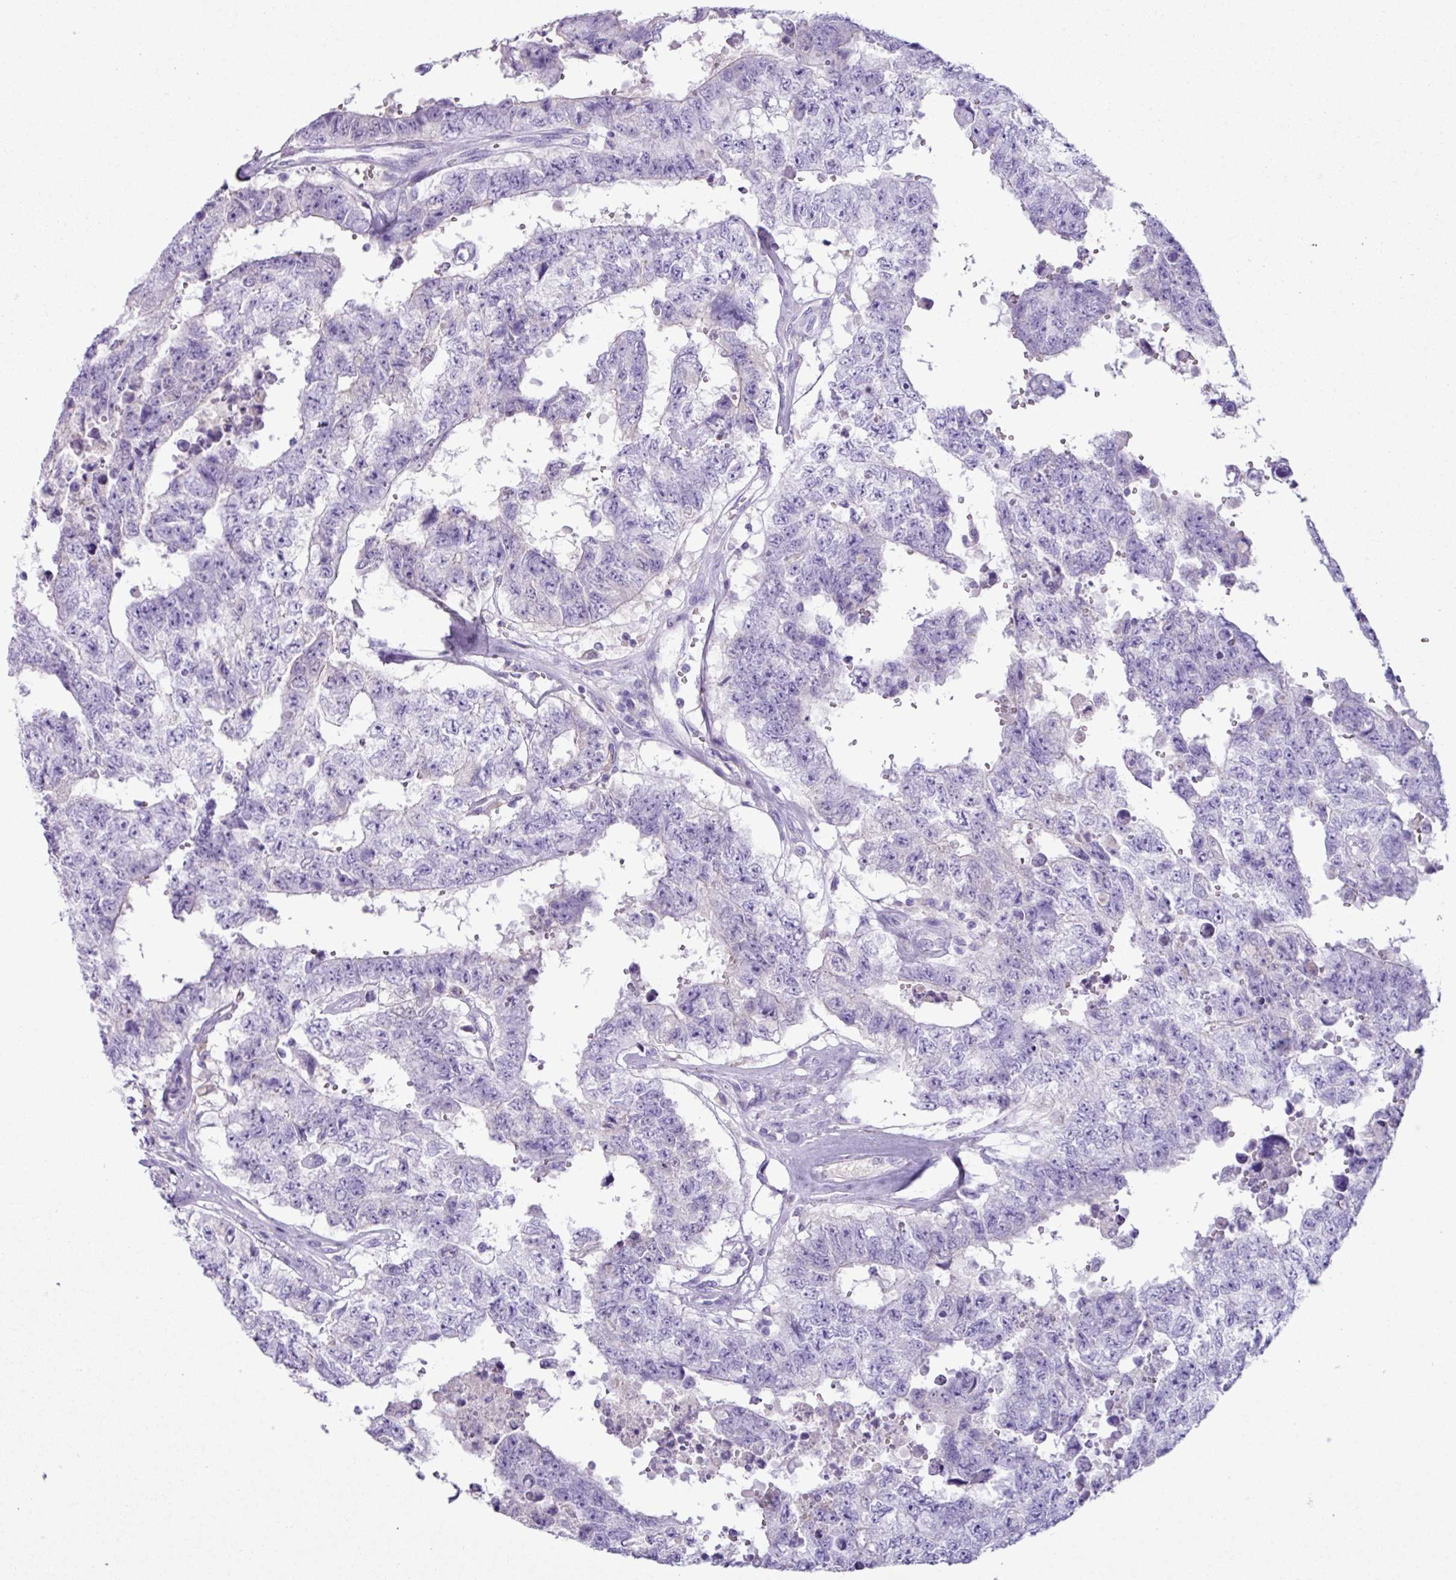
{"staining": {"intensity": "negative", "quantity": "none", "location": "none"}, "tissue": "testis cancer", "cell_type": "Tumor cells", "image_type": "cancer", "snomed": [{"axis": "morphology", "description": "Normal tissue, NOS"}, {"axis": "morphology", "description": "Carcinoma, Embryonal, NOS"}, {"axis": "topography", "description": "Testis"}, {"axis": "topography", "description": "Epididymis"}], "caption": "An IHC micrograph of testis embryonal carcinoma is shown. There is no staining in tumor cells of testis embryonal carcinoma.", "gene": "CYSTM1", "patient": {"sex": "male", "age": 25}}